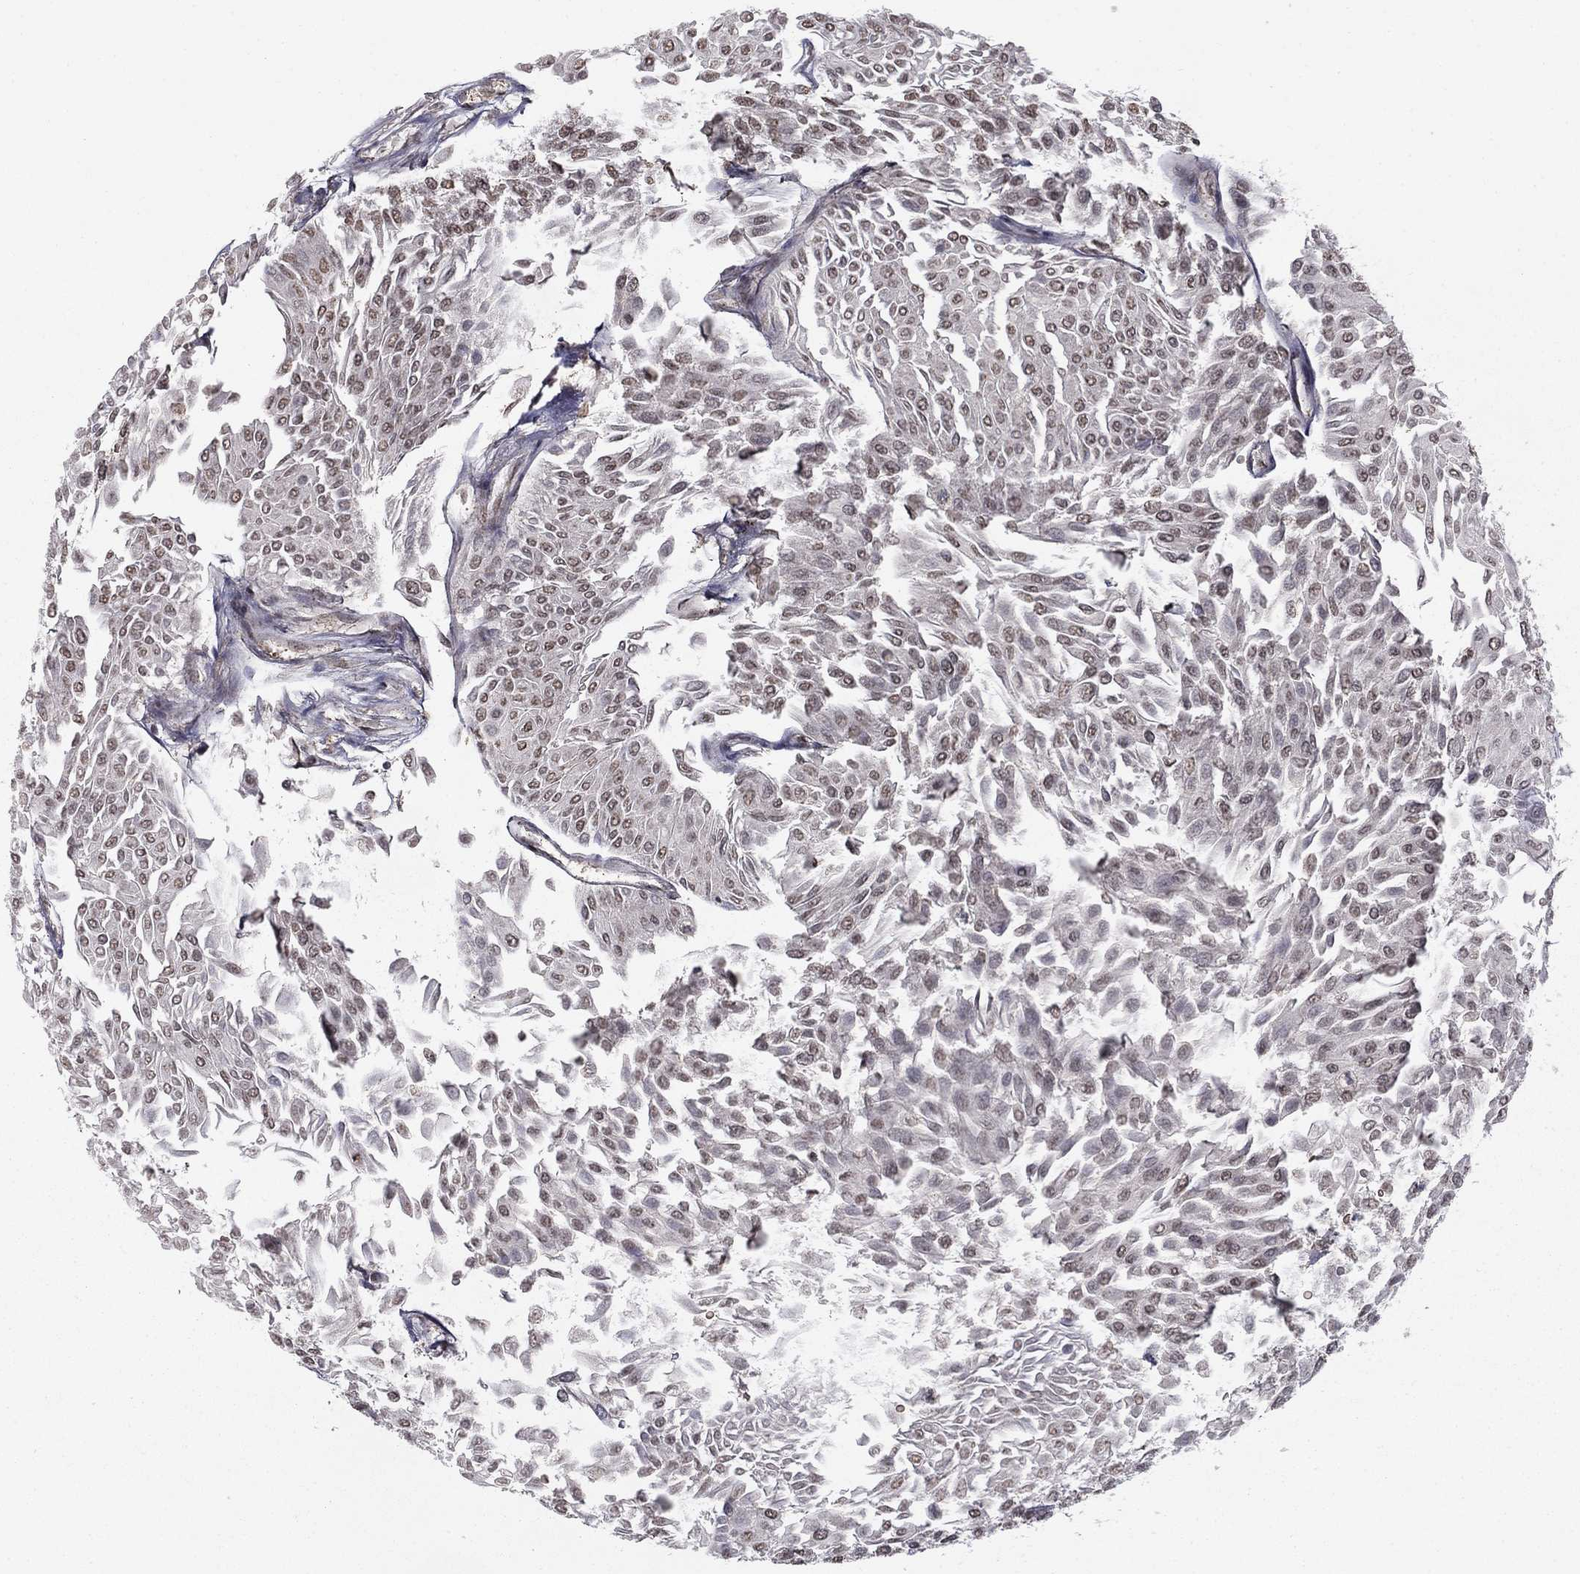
{"staining": {"intensity": "negative", "quantity": "none", "location": "none"}, "tissue": "urothelial cancer", "cell_type": "Tumor cells", "image_type": "cancer", "snomed": [{"axis": "morphology", "description": "Urothelial carcinoma, Low grade"}, {"axis": "topography", "description": "Urinary bladder"}], "caption": "The histopathology image shows no staining of tumor cells in urothelial carcinoma (low-grade).", "gene": "SLC2A13", "patient": {"sex": "male", "age": 67}}